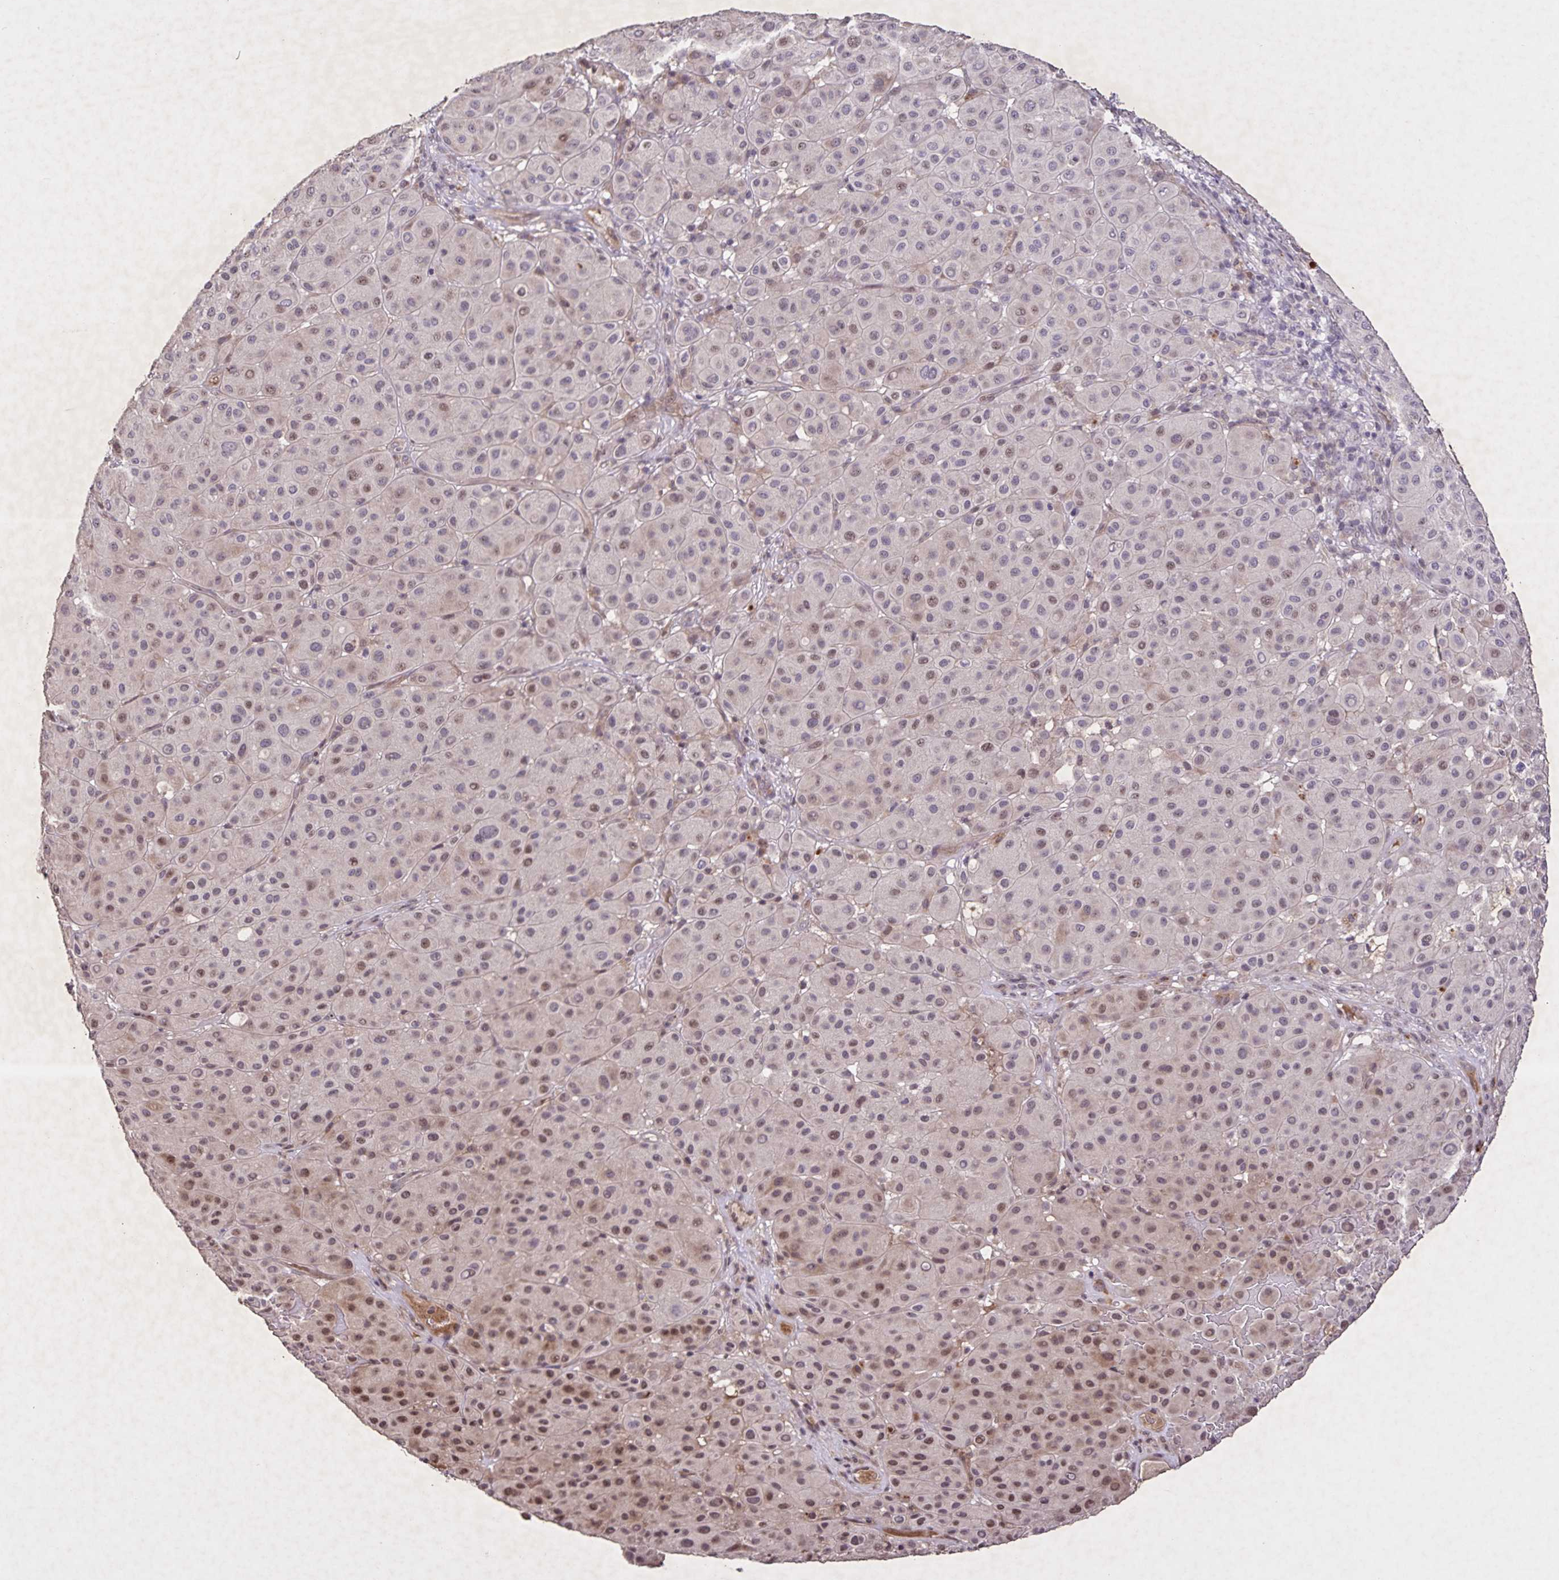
{"staining": {"intensity": "moderate", "quantity": "25%-75%", "location": "nuclear"}, "tissue": "melanoma", "cell_type": "Tumor cells", "image_type": "cancer", "snomed": [{"axis": "morphology", "description": "Malignant melanoma, Metastatic site"}, {"axis": "topography", "description": "Smooth muscle"}], "caption": "Immunohistochemistry staining of melanoma, which shows medium levels of moderate nuclear expression in approximately 25%-75% of tumor cells indicating moderate nuclear protein positivity. The staining was performed using DAB (brown) for protein detection and nuclei were counterstained in hematoxylin (blue).", "gene": "GDF2", "patient": {"sex": "male", "age": 41}}